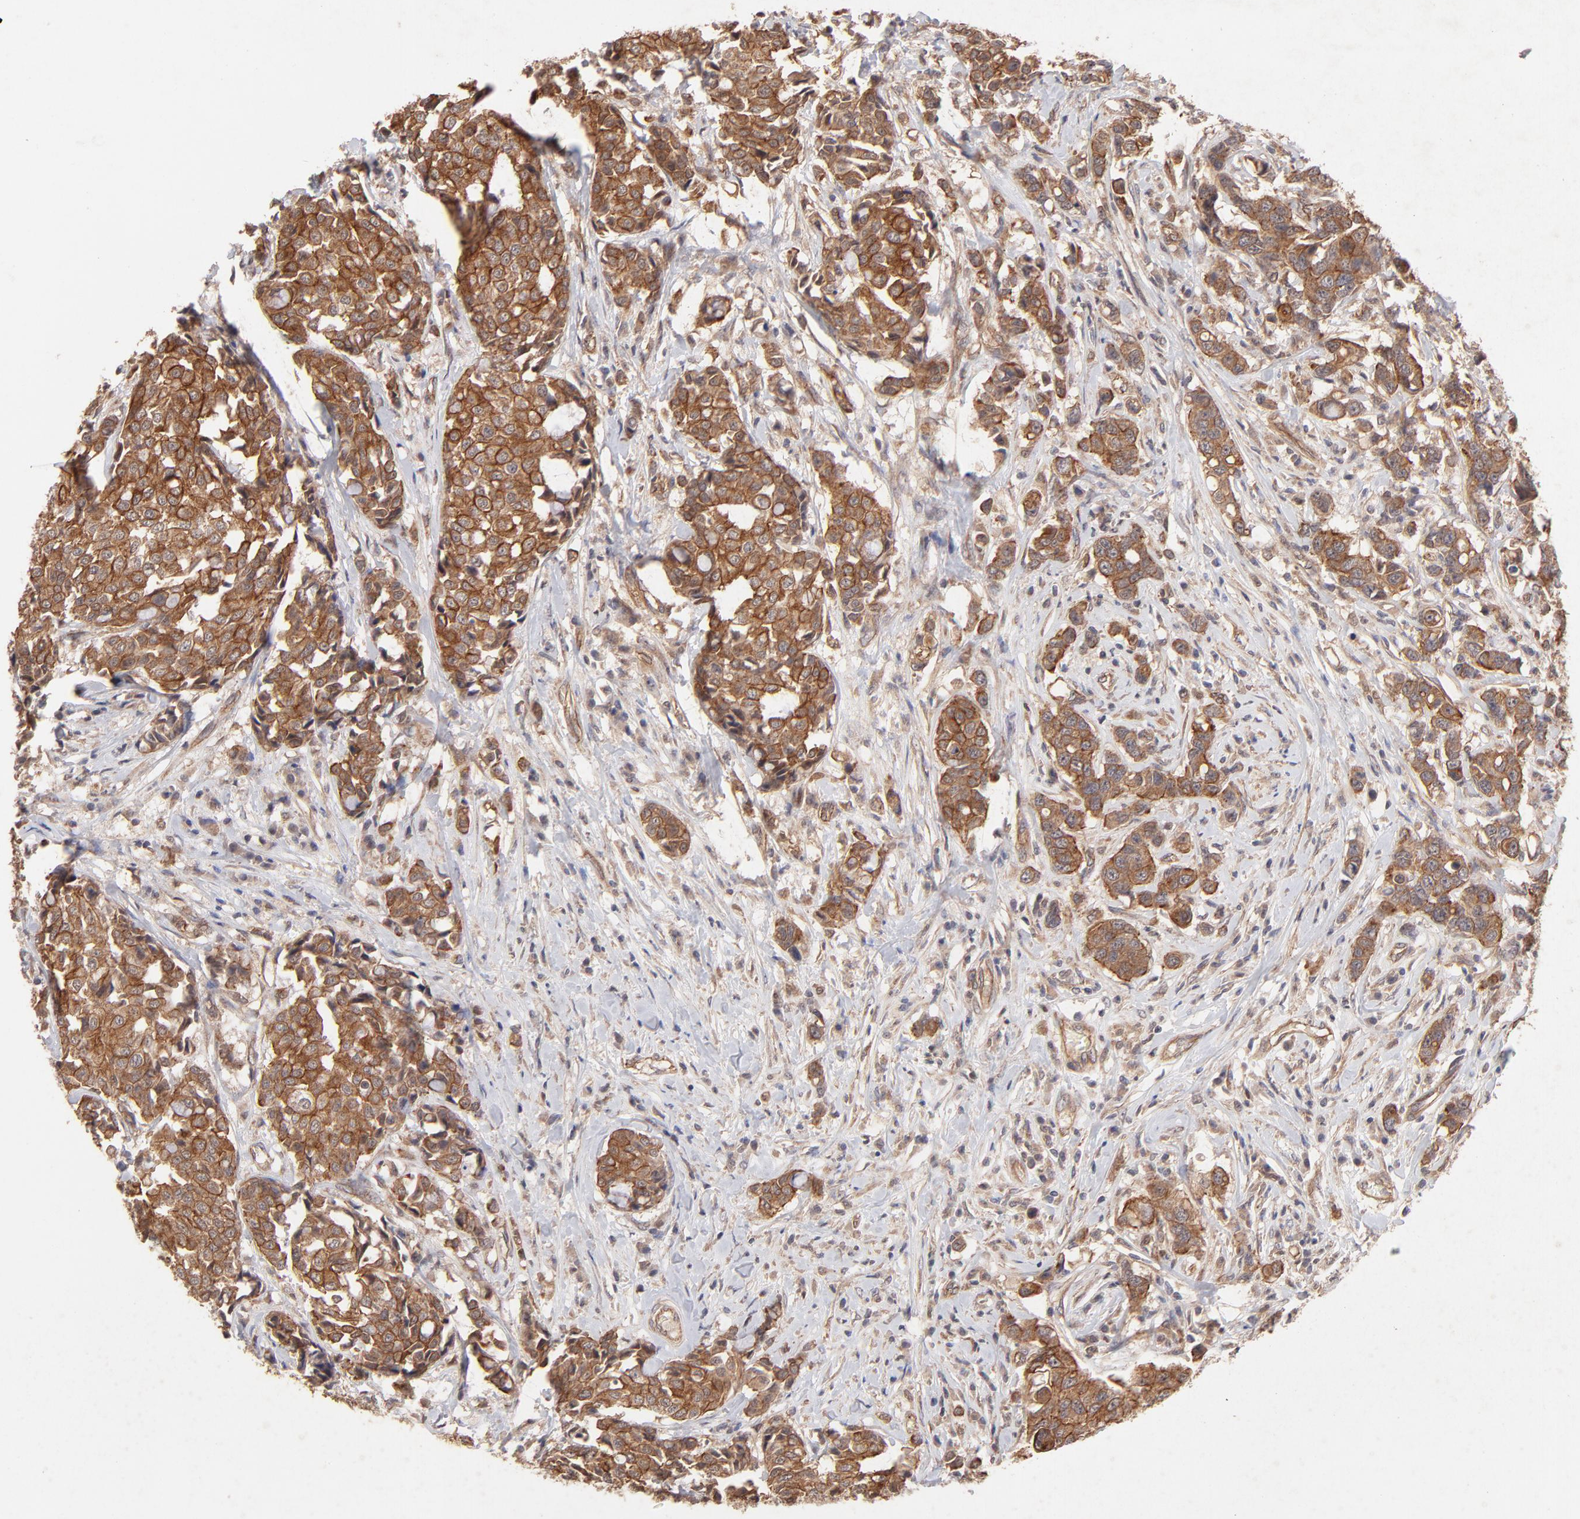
{"staining": {"intensity": "strong", "quantity": ">75%", "location": "cytoplasmic/membranous"}, "tissue": "breast cancer", "cell_type": "Tumor cells", "image_type": "cancer", "snomed": [{"axis": "morphology", "description": "Duct carcinoma"}, {"axis": "topography", "description": "Breast"}], "caption": "Approximately >75% of tumor cells in human breast cancer (invasive ductal carcinoma) display strong cytoplasmic/membranous protein staining as visualized by brown immunohistochemical staining.", "gene": "STAP2", "patient": {"sex": "female", "age": 27}}